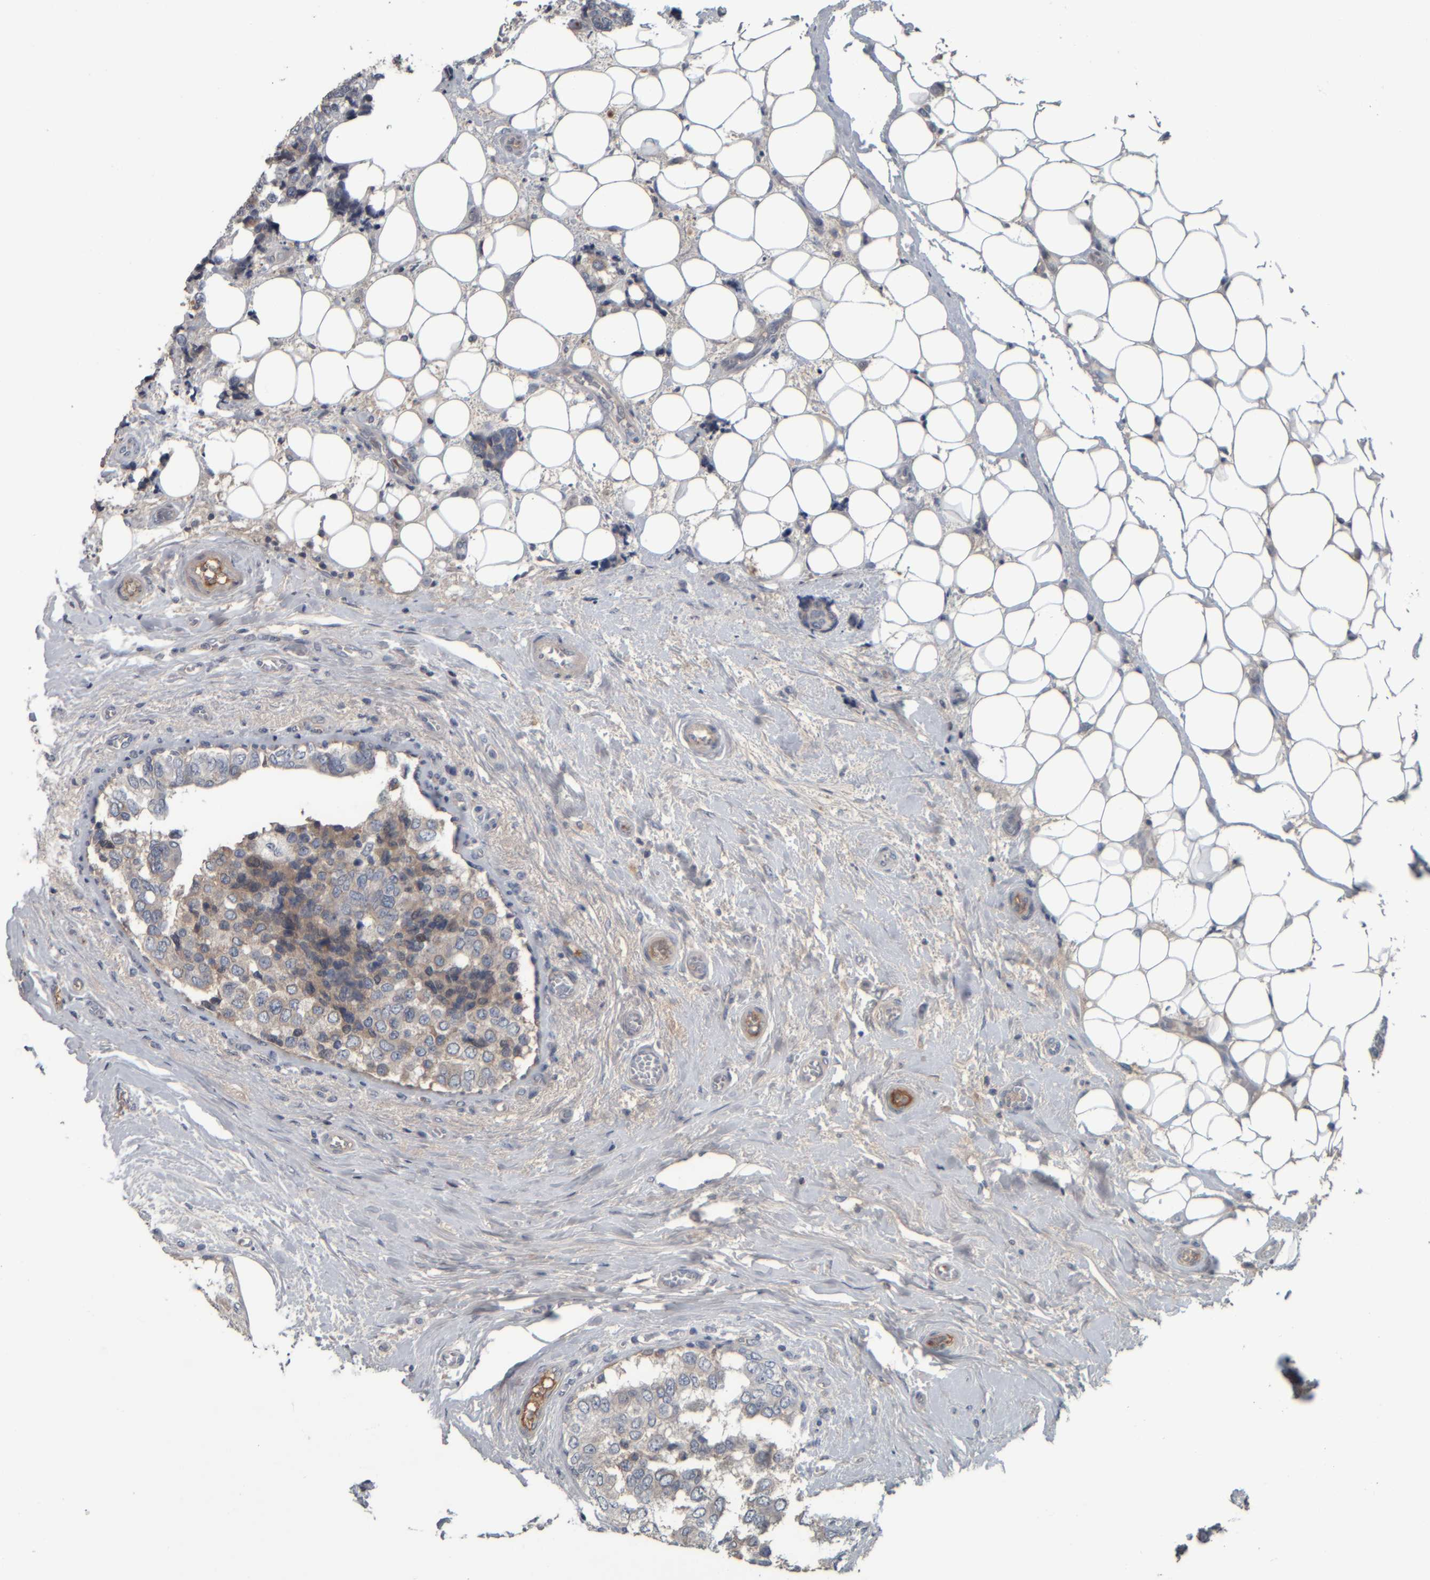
{"staining": {"intensity": "weak", "quantity": "<25%", "location": "cytoplasmic/membranous"}, "tissue": "breast cancer", "cell_type": "Tumor cells", "image_type": "cancer", "snomed": [{"axis": "morphology", "description": "Normal tissue, NOS"}, {"axis": "morphology", "description": "Duct carcinoma"}, {"axis": "topography", "description": "Breast"}], "caption": "High power microscopy photomicrograph of an immunohistochemistry histopathology image of breast cancer, revealing no significant expression in tumor cells.", "gene": "CAVIN4", "patient": {"sex": "female", "age": 43}}